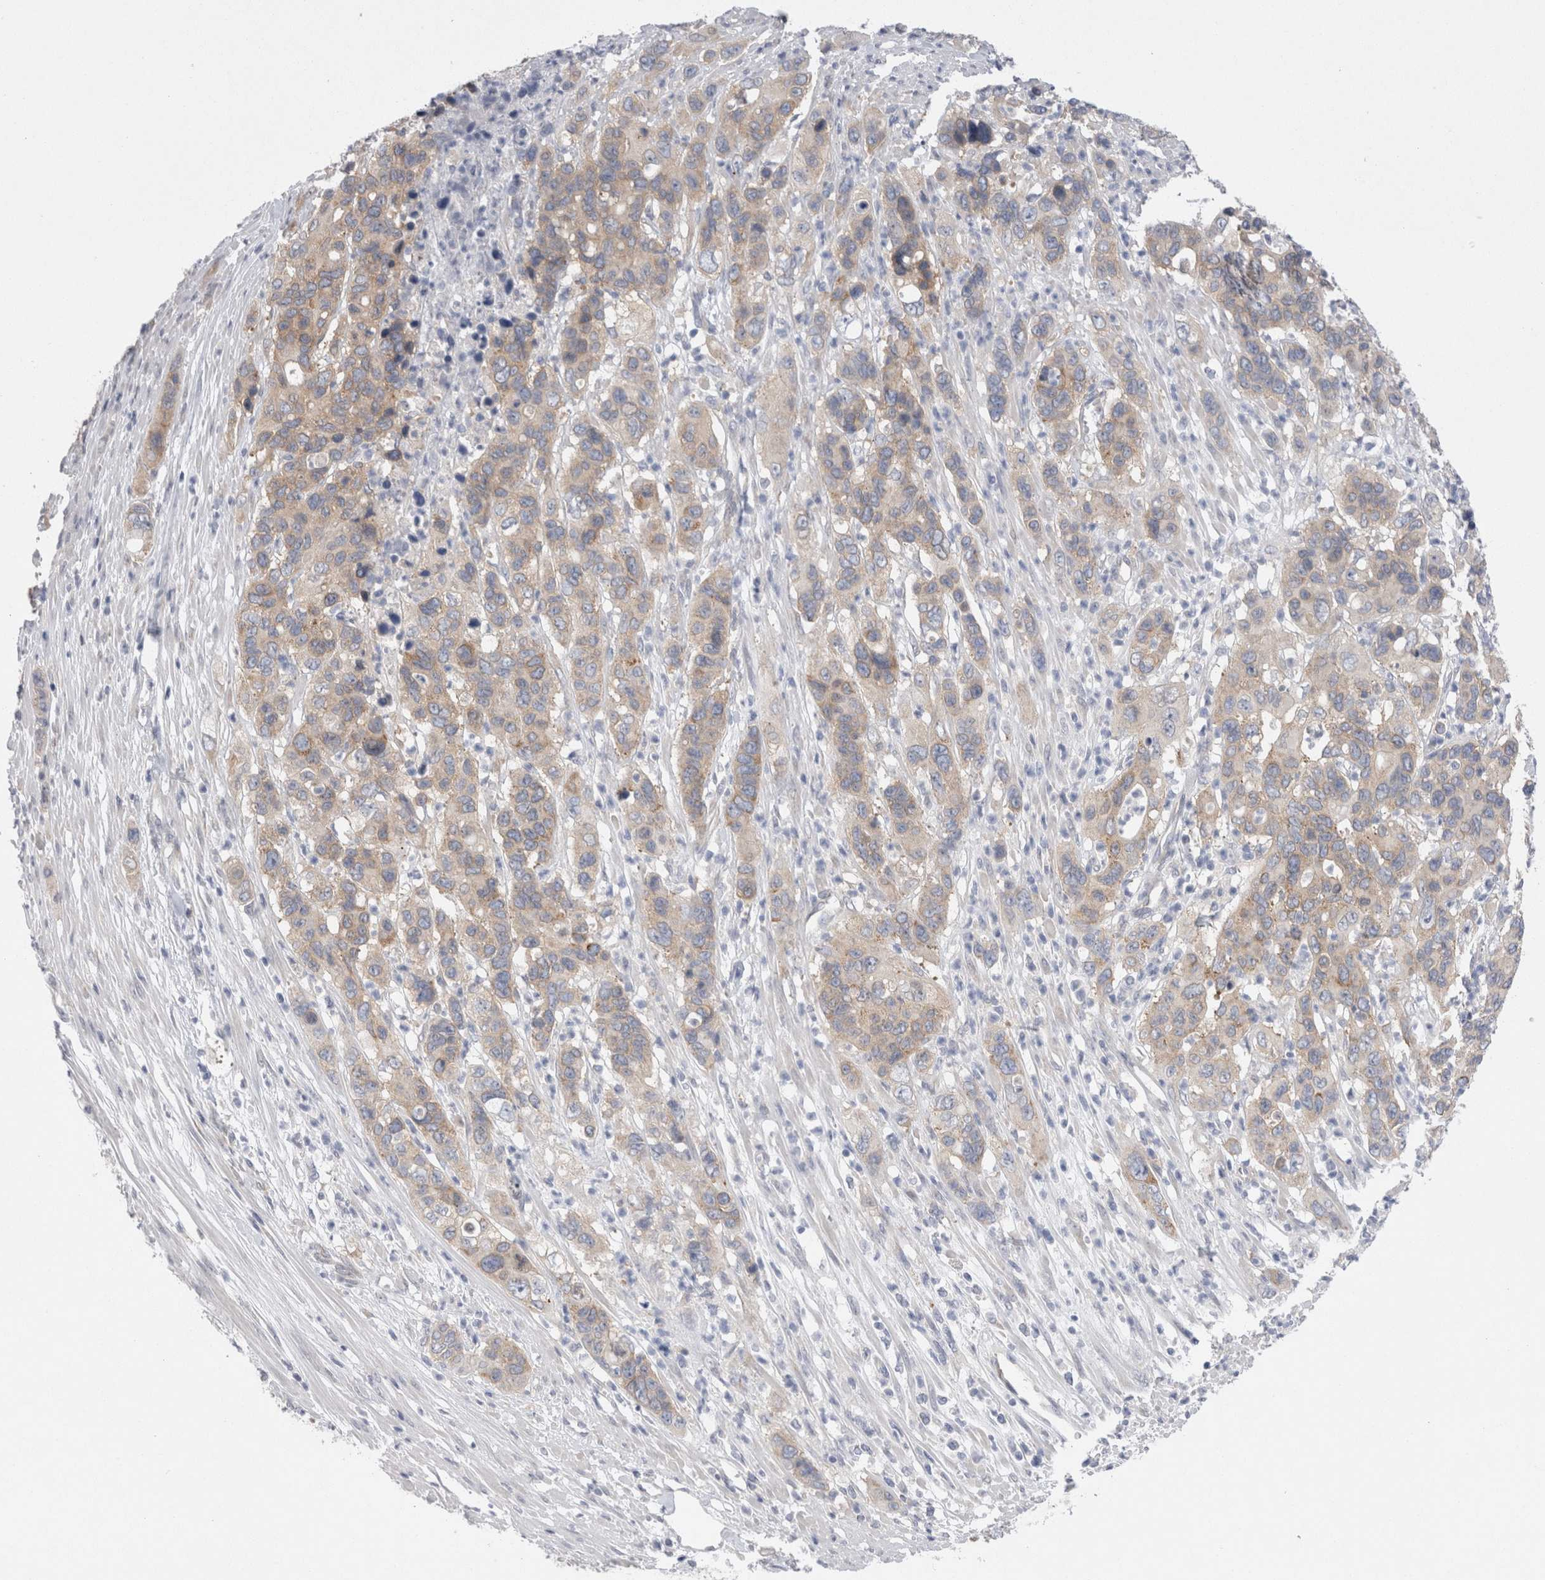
{"staining": {"intensity": "weak", "quantity": ">75%", "location": "cytoplasmic/membranous"}, "tissue": "pancreatic cancer", "cell_type": "Tumor cells", "image_type": "cancer", "snomed": [{"axis": "morphology", "description": "Adenocarcinoma, NOS"}, {"axis": "topography", "description": "Pancreas"}], "caption": "Immunohistochemistry histopathology image of human pancreatic cancer stained for a protein (brown), which demonstrates low levels of weak cytoplasmic/membranous staining in approximately >75% of tumor cells.", "gene": "WIPF2", "patient": {"sex": "female", "age": 71}}